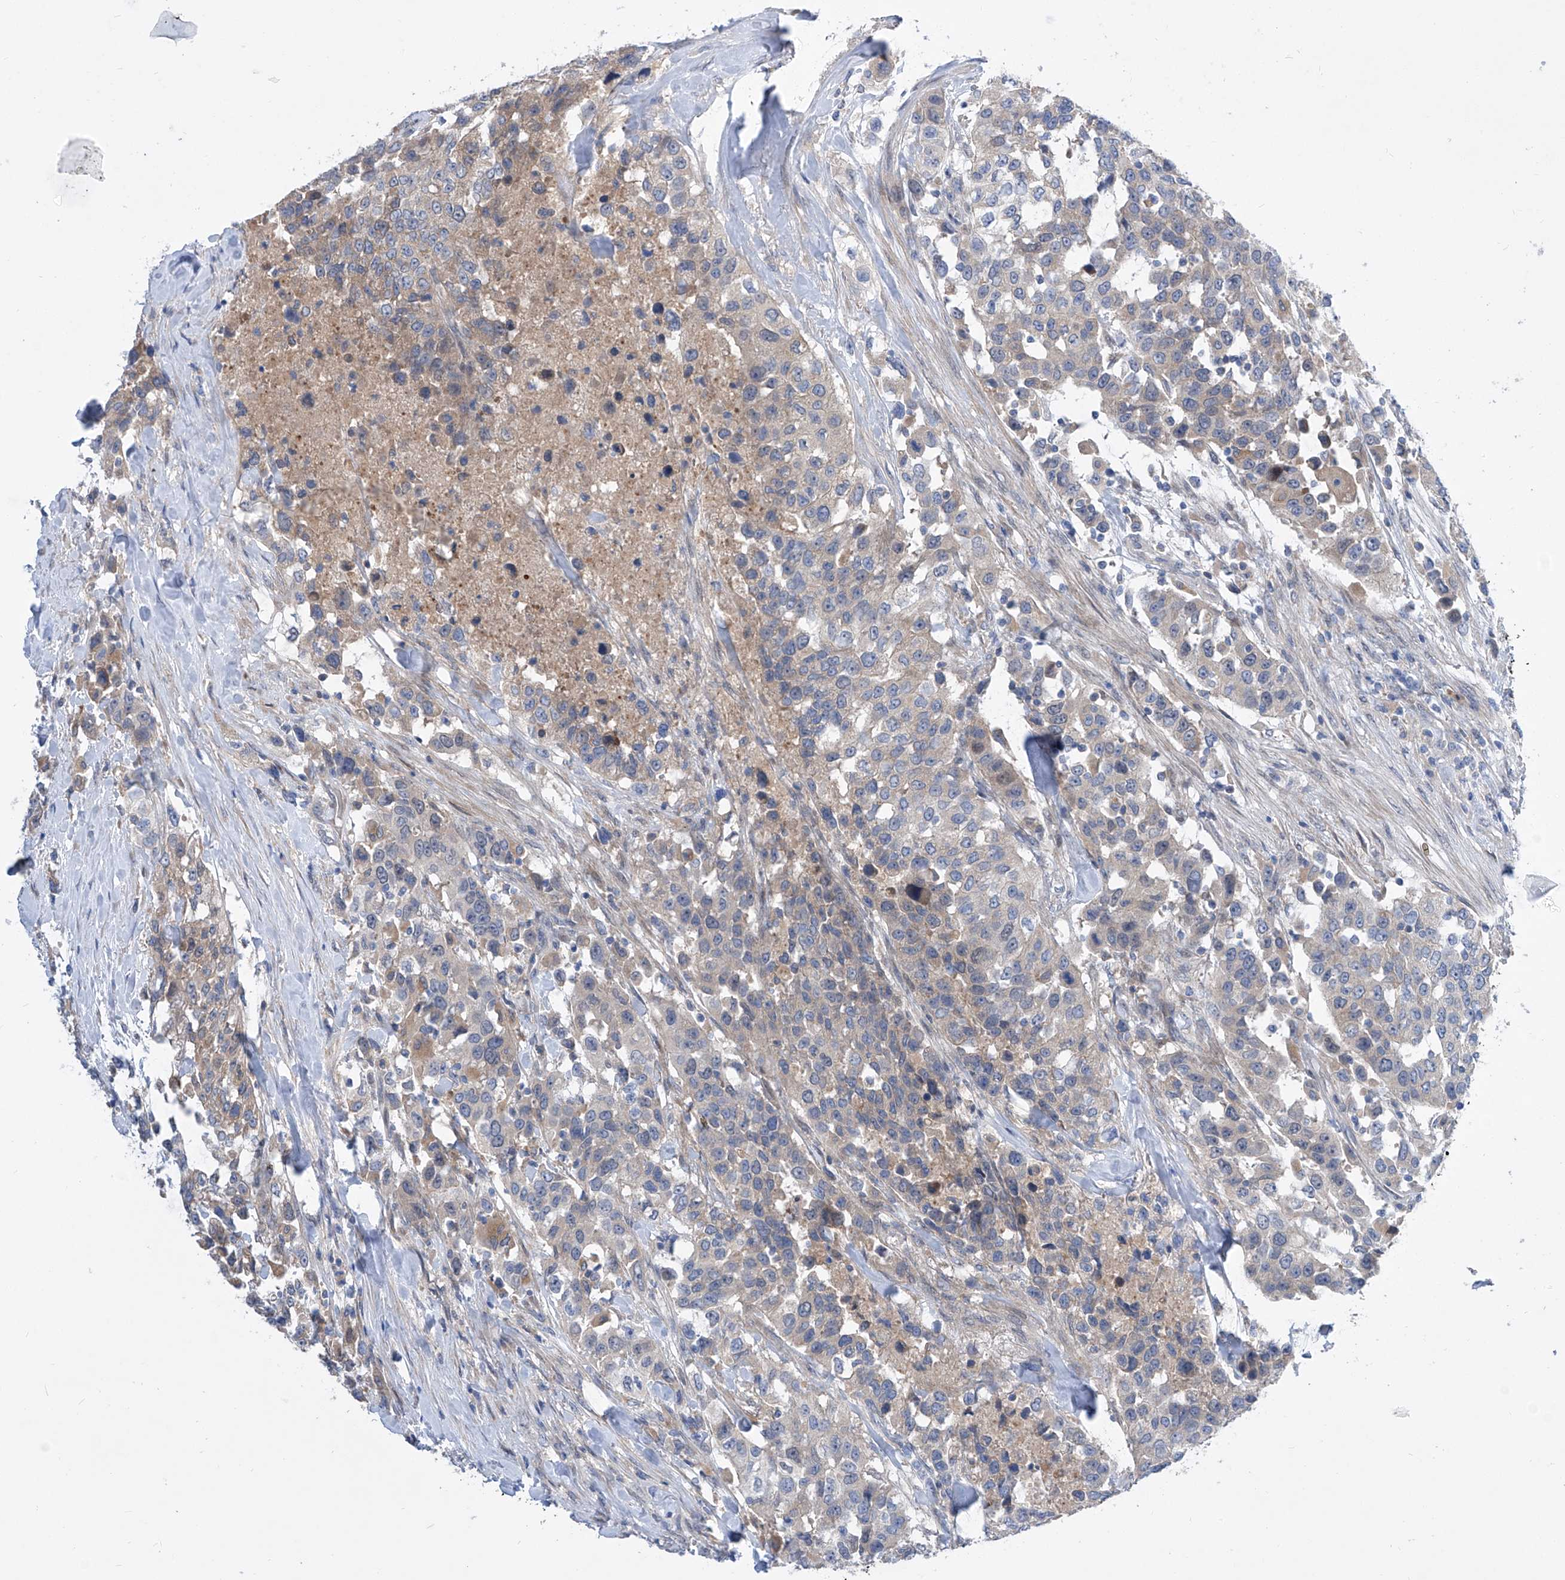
{"staining": {"intensity": "weak", "quantity": "<25%", "location": "cytoplasmic/membranous"}, "tissue": "urothelial cancer", "cell_type": "Tumor cells", "image_type": "cancer", "snomed": [{"axis": "morphology", "description": "Urothelial carcinoma, High grade"}, {"axis": "topography", "description": "Urinary bladder"}], "caption": "An IHC micrograph of urothelial cancer is shown. There is no staining in tumor cells of urothelial cancer. Brightfield microscopy of IHC stained with DAB (3,3'-diaminobenzidine) (brown) and hematoxylin (blue), captured at high magnification.", "gene": "SRBD1", "patient": {"sex": "female", "age": 80}}